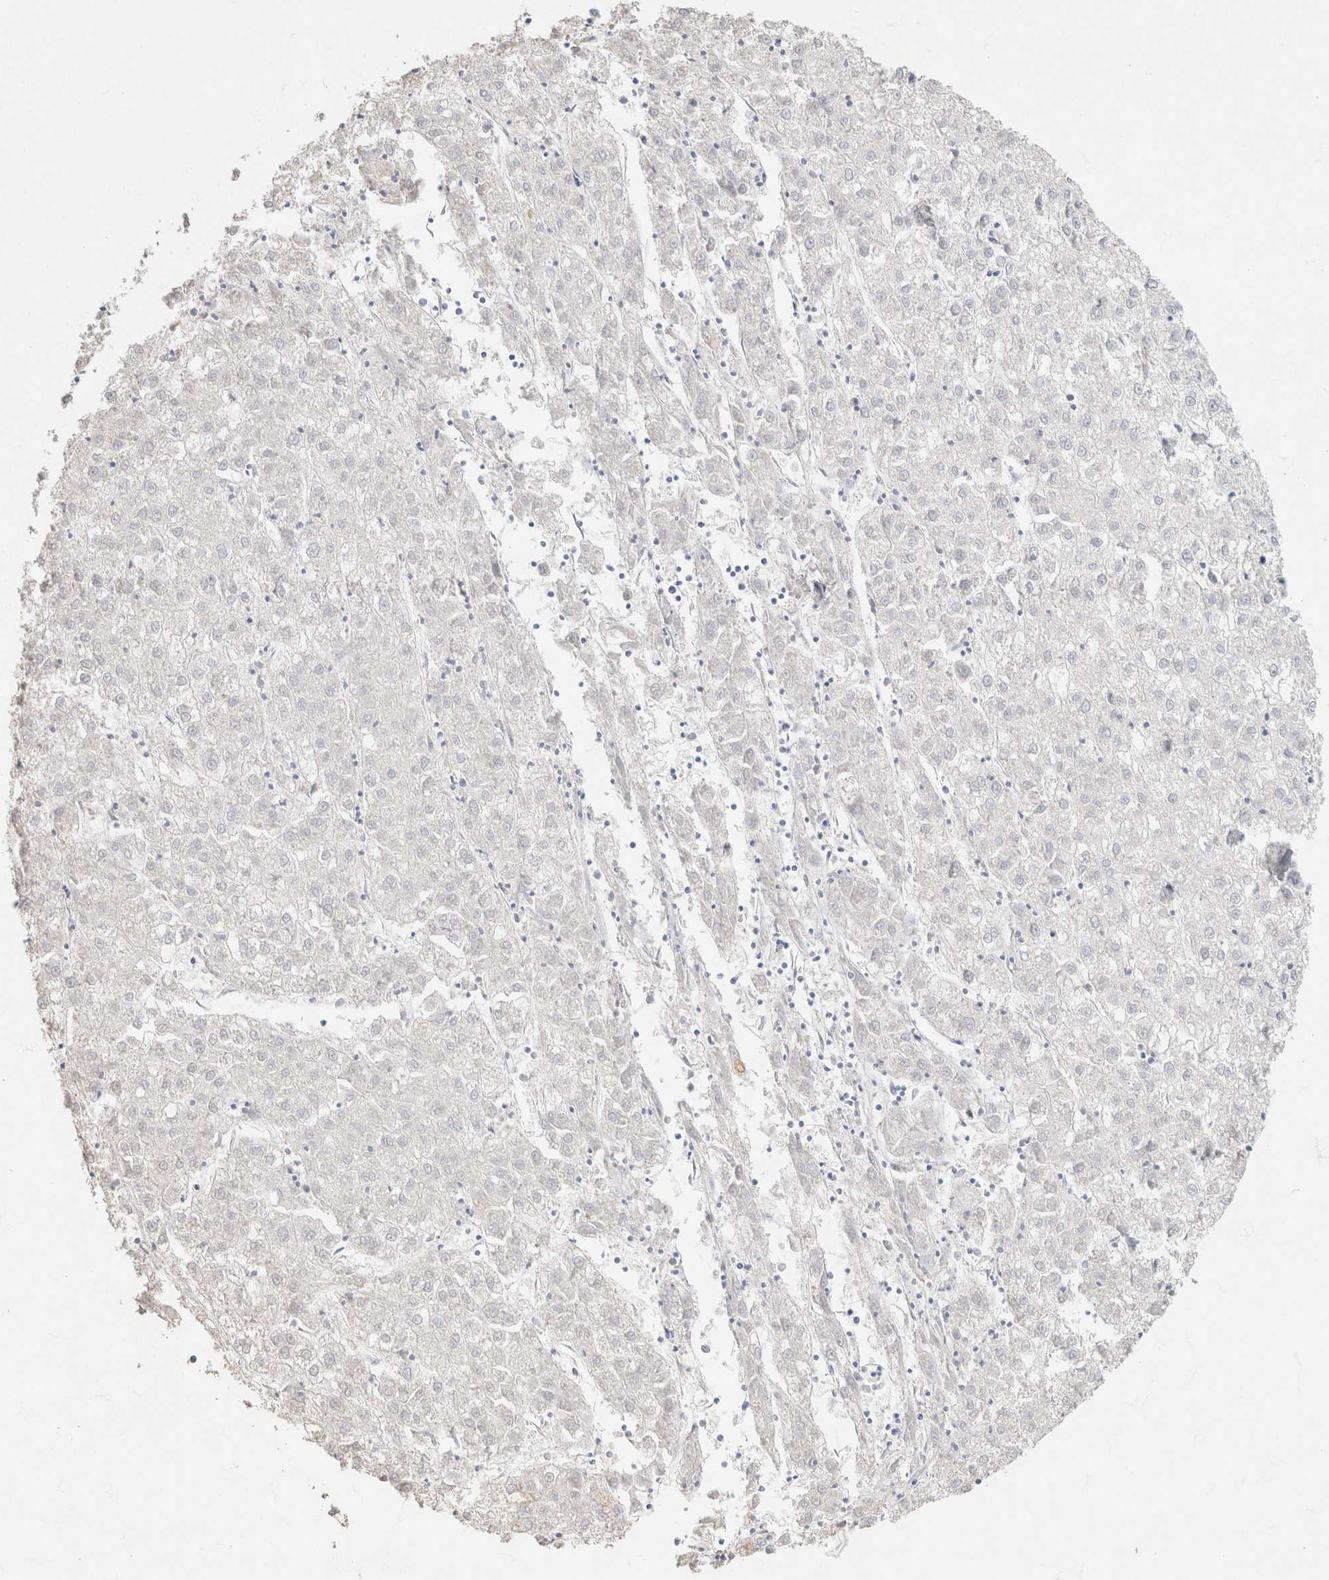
{"staining": {"intensity": "negative", "quantity": "none", "location": "none"}, "tissue": "liver cancer", "cell_type": "Tumor cells", "image_type": "cancer", "snomed": [{"axis": "morphology", "description": "Carcinoma, Hepatocellular, NOS"}, {"axis": "topography", "description": "Liver"}], "caption": "An immunohistochemistry (IHC) image of liver cancer is shown. There is no staining in tumor cells of liver cancer.", "gene": "CA12", "patient": {"sex": "male", "age": 72}}